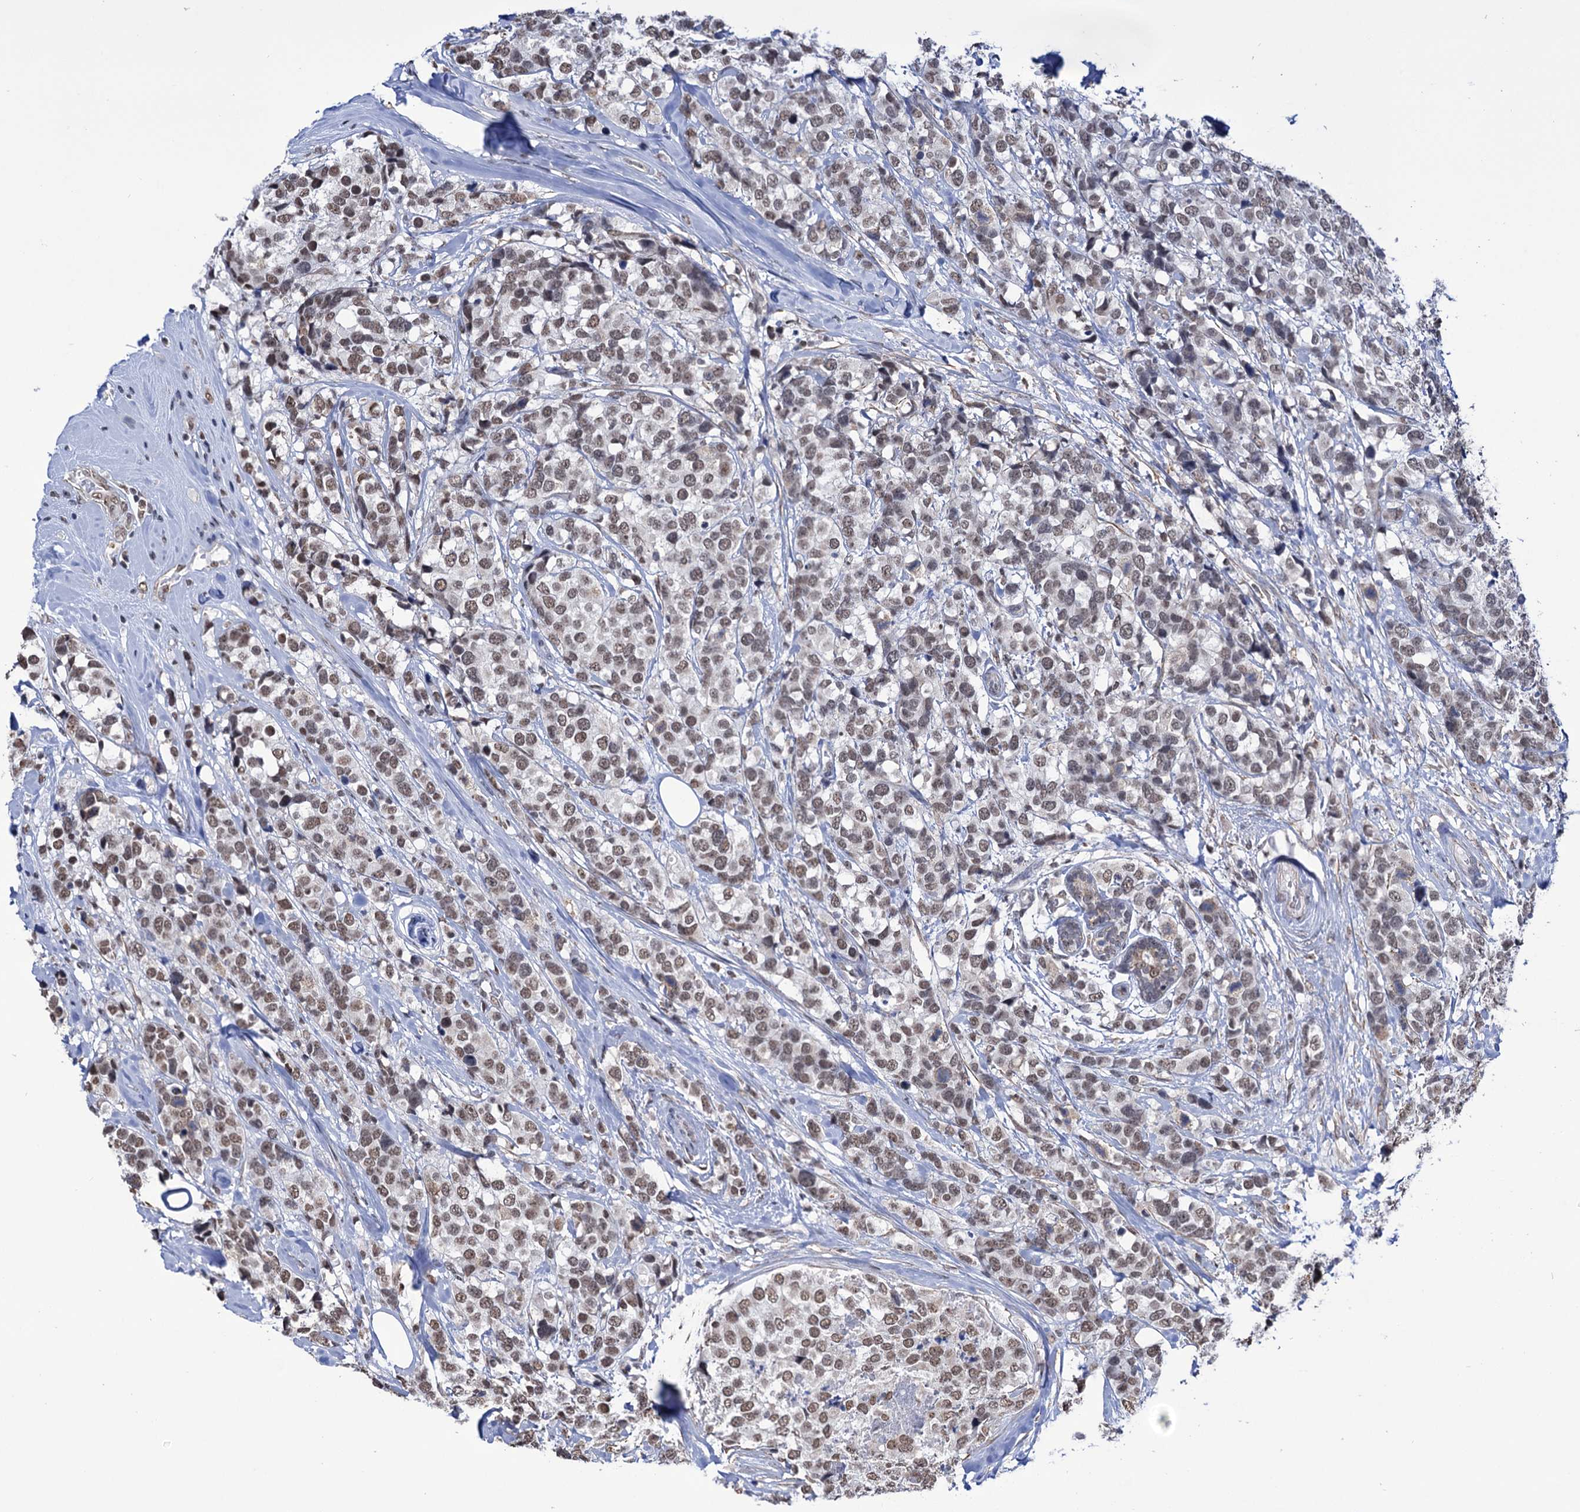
{"staining": {"intensity": "moderate", "quantity": ">75%", "location": "nuclear"}, "tissue": "breast cancer", "cell_type": "Tumor cells", "image_type": "cancer", "snomed": [{"axis": "morphology", "description": "Lobular carcinoma"}, {"axis": "topography", "description": "Breast"}], "caption": "Tumor cells reveal moderate nuclear staining in approximately >75% of cells in breast cancer.", "gene": "ABHD10", "patient": {"sex": "female", "age": 59}}